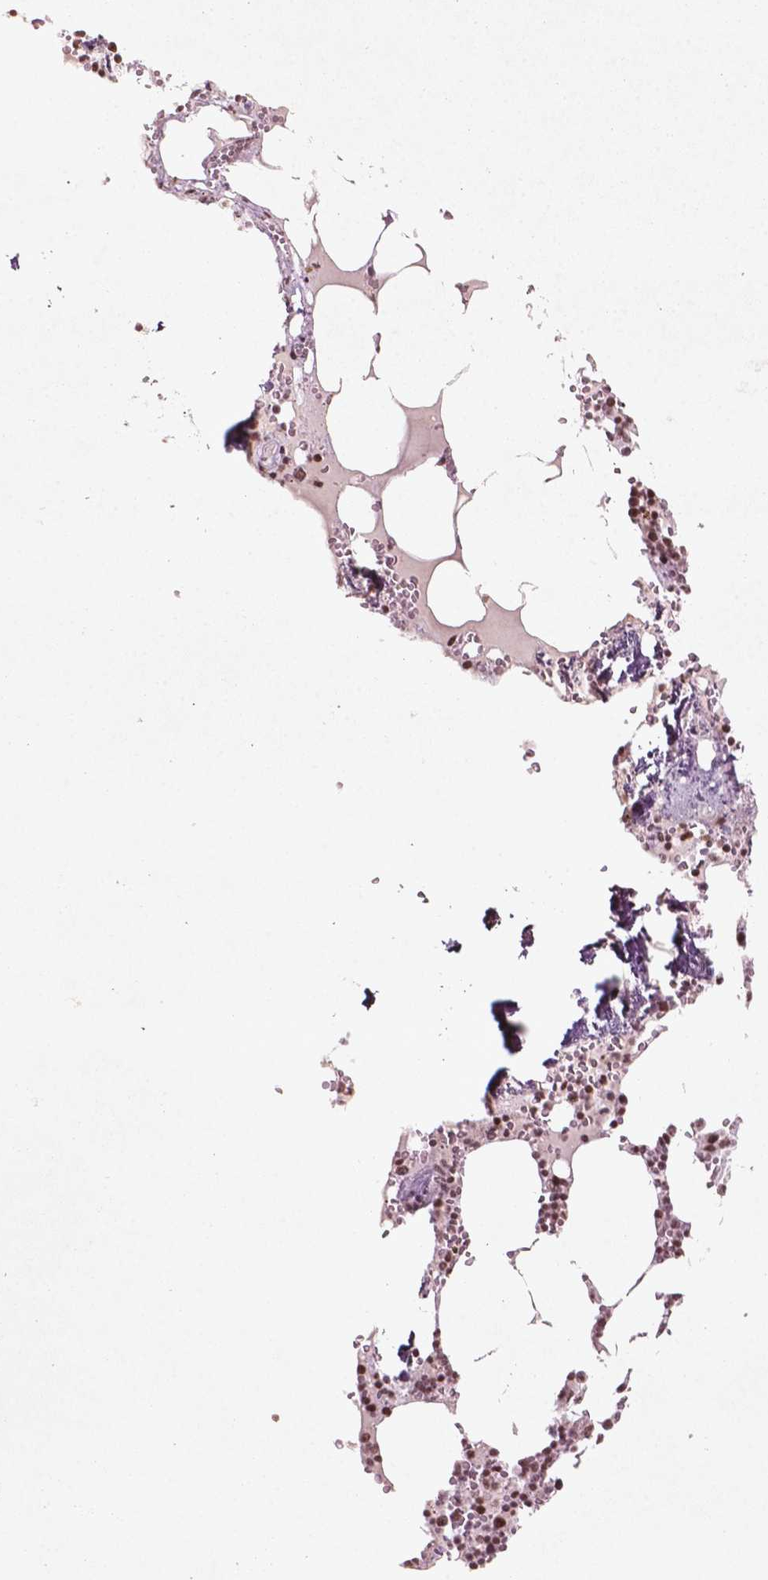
{"staining": {"intensity": "moderate", "quantity": ">75%", "location": "nuclear"}, "tissue": "bone marrow", "cell_type": "Hematopoietic cells", "image_type": "normal", "snomed": [{"axis": "morphology", "description": "Normal tissue, NOS"}, {"axis": "topography", "description": "Bone marrow"}], "caption": "Benign bone marrow was stained to show a protein in brown. There is medium levels of moderate nuclear expression in approximately >75% of hematopoietic cells. (Stains: DAB (3,3'-diaminobenzidine) in brown, nuclei in blue, Microscopy: brightfield microscopy at high magnification).", "gene": "HMG20B", "patient": {"sex": "male", "age": 54}}